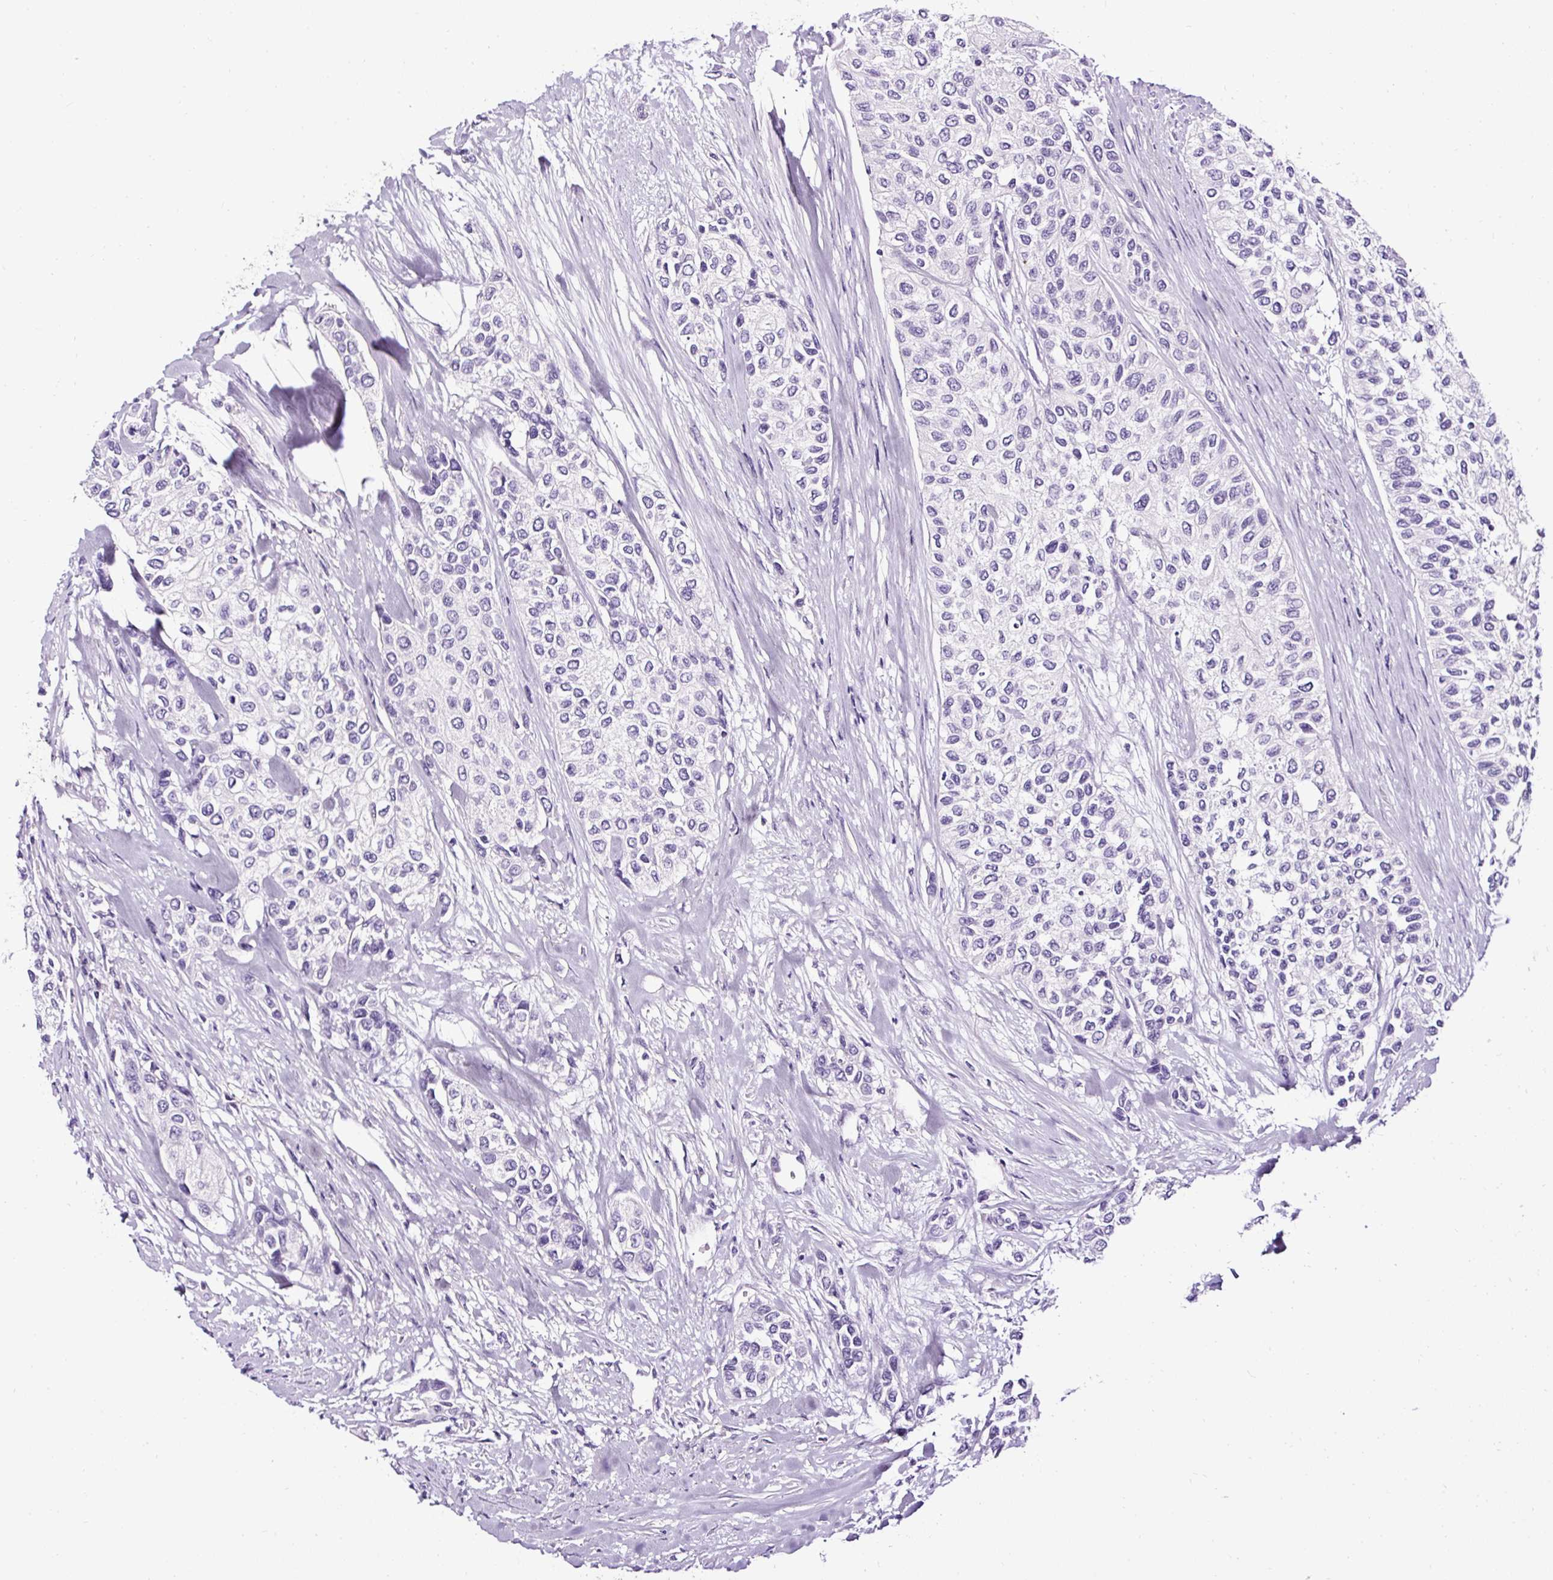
{"staining": {"intensity": "negative", "quantity": "none", "location": "none"}, "tissue": "urothelial cancer", "cell_type": "Tumor cells", "image_type": "cancer", "snomed": [{"axis": "morphology", "description": "Normal tissue, NOS"}, {"axis": "morphology", "description": "Urothelial carcinoma, High grade"}, {"axis": "topography", "description": "Vascular tissue"}, {"axis": "topography", "description": "Urinary bladder"}], "caption": "This is a histopathology image of IHC staining of urothelial cancer, which shows no expression in tumor cells.", "gene": "SLC7A8", "patient": {"sex": "female", "age": 56}}